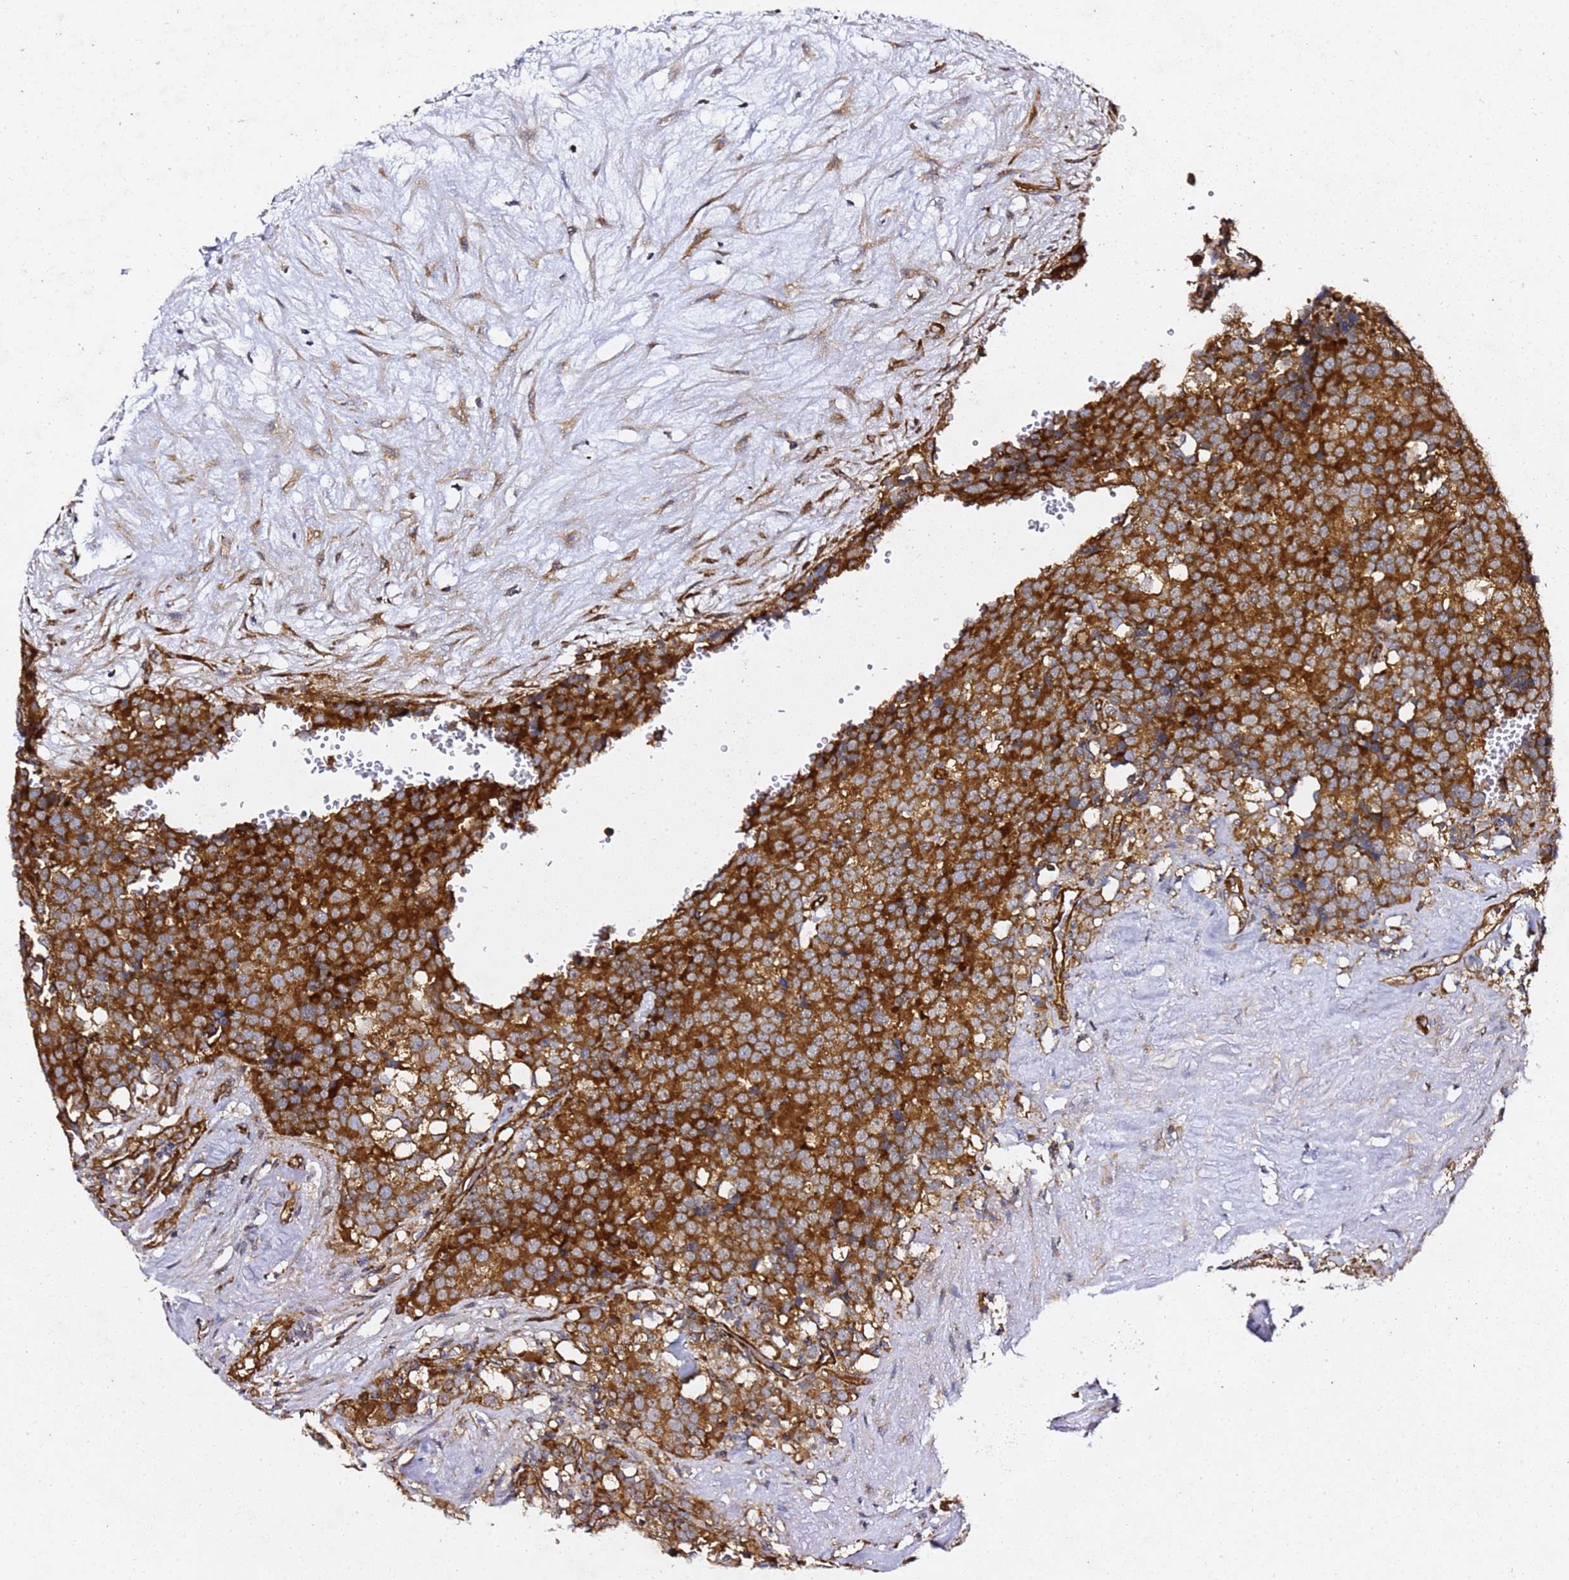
{"staining": {"intensity": "strong", "quantity": ">75%", "location": "cytoplasmic/membranous"}, "tissue": "testis cancer", "cell_type": "Tumor cells", "image_type": "cancer", "snomed": [{"axis": "morphology", "description": "Seminoma, NOS"}, {"axis": "topography", "description": "Testis"}], "caption": "Immunohistochemical staining of human testis cancer (seminoma) shows strong cytoplasmic/membranous protein expression in about >75% of tumor cells. Immunohistochemistry (ihc) stains the protein of interest in brown and the nuclei are stained blue.", "gene": "TPST1", "patient": {"sex": "male", "age": 71}}